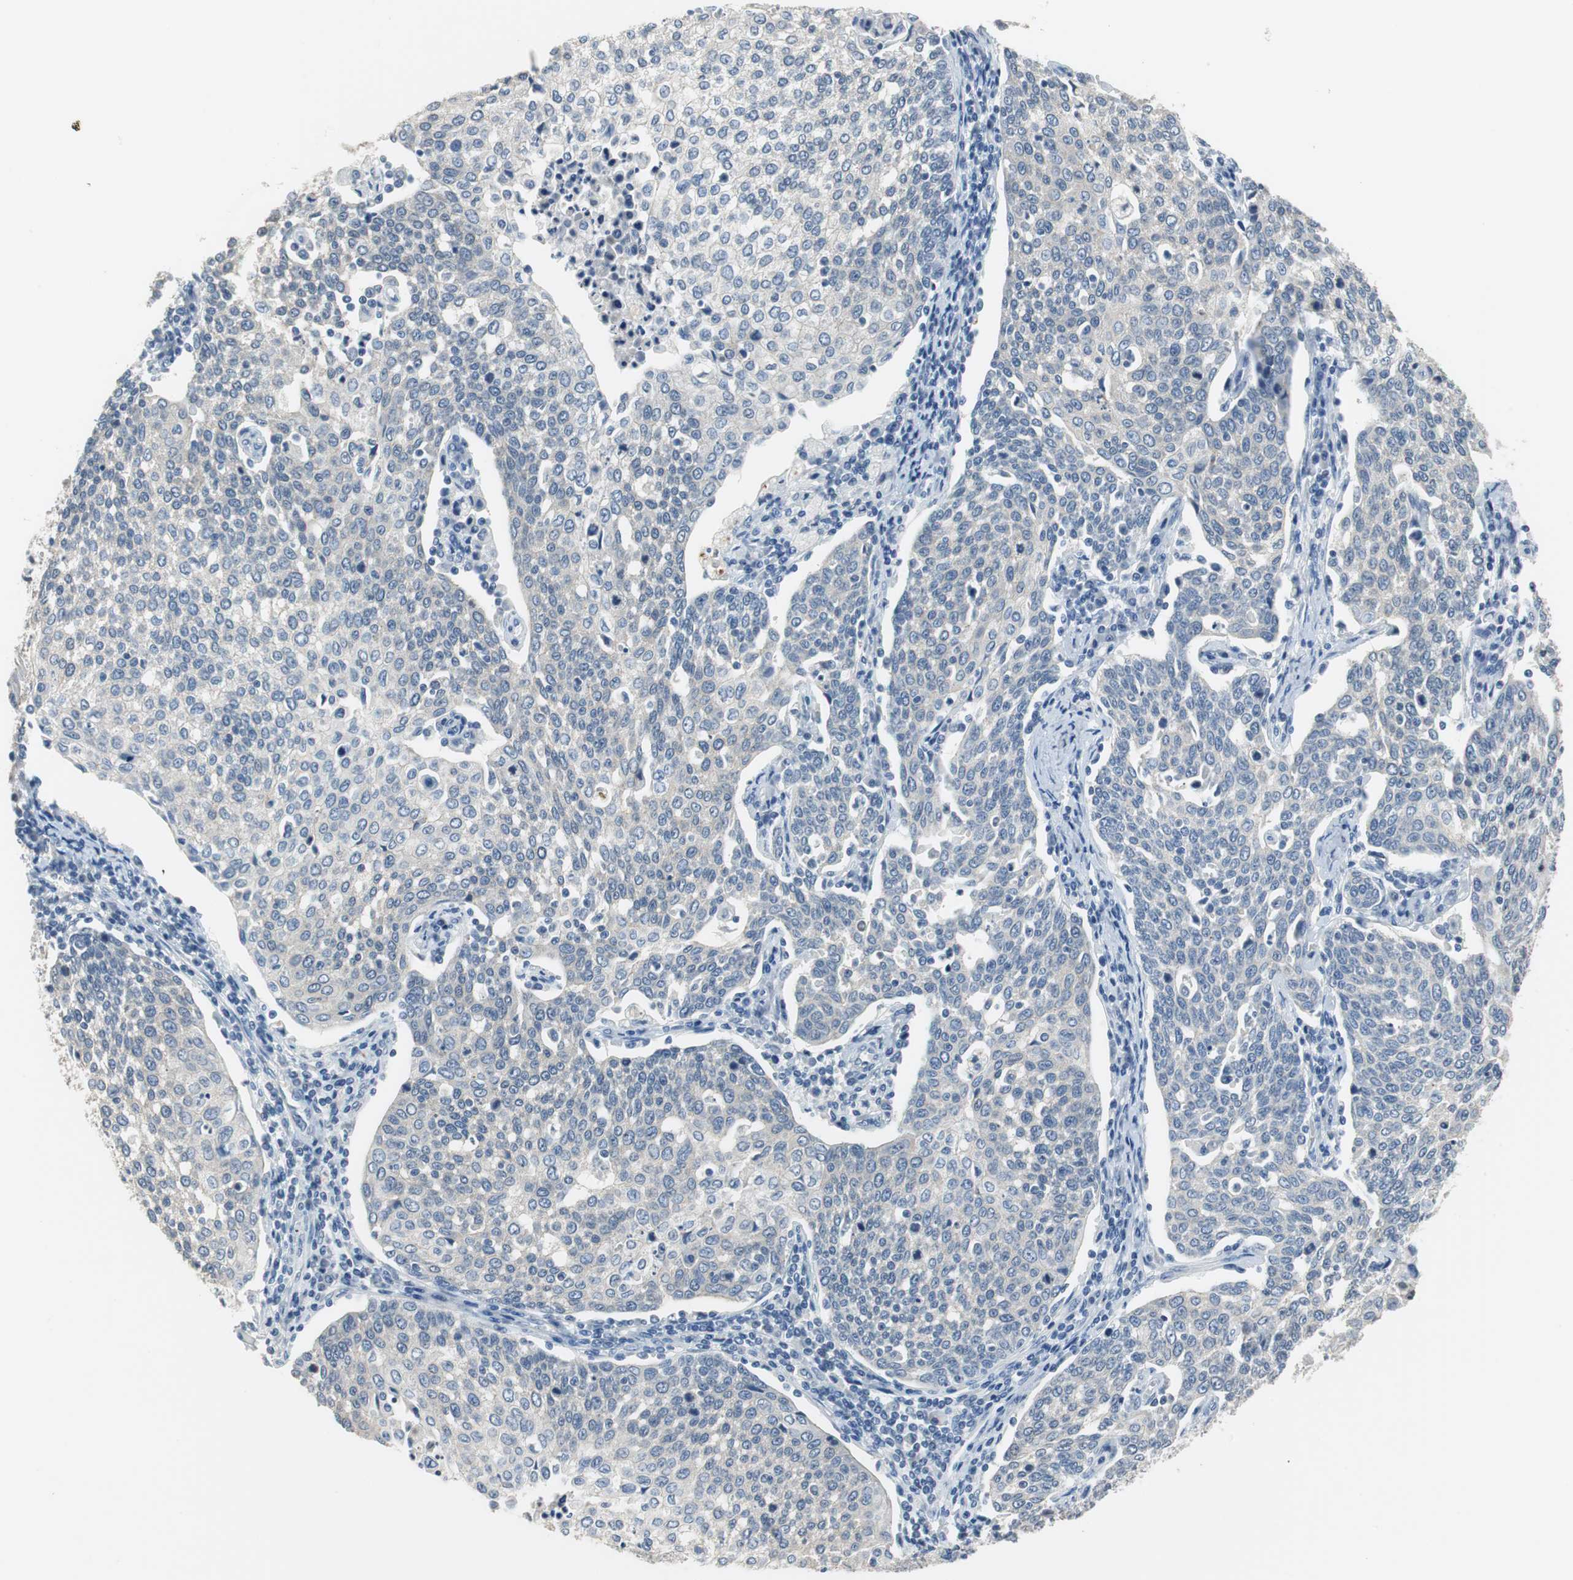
{"staining": {"intensity": "negative", "quantity": "none", "location": "none"}, "tissue": "cervical cancer", "cell_type": "Tumor cells", "image_type": "cancer", "snomed": [{"axis": "morphology", "description": "Squamous cell carcinoma, NOS"}, {"axis": "topography", "description": "Cervix"}], "caption": "An IHC image of squamous cell carcinoma (cervical) is shown. There is no staining in tumor cells of squamous cell carcinoma (cervical).", "gene": "MUC7", "patient": {"sex": "female", "age": 34}}